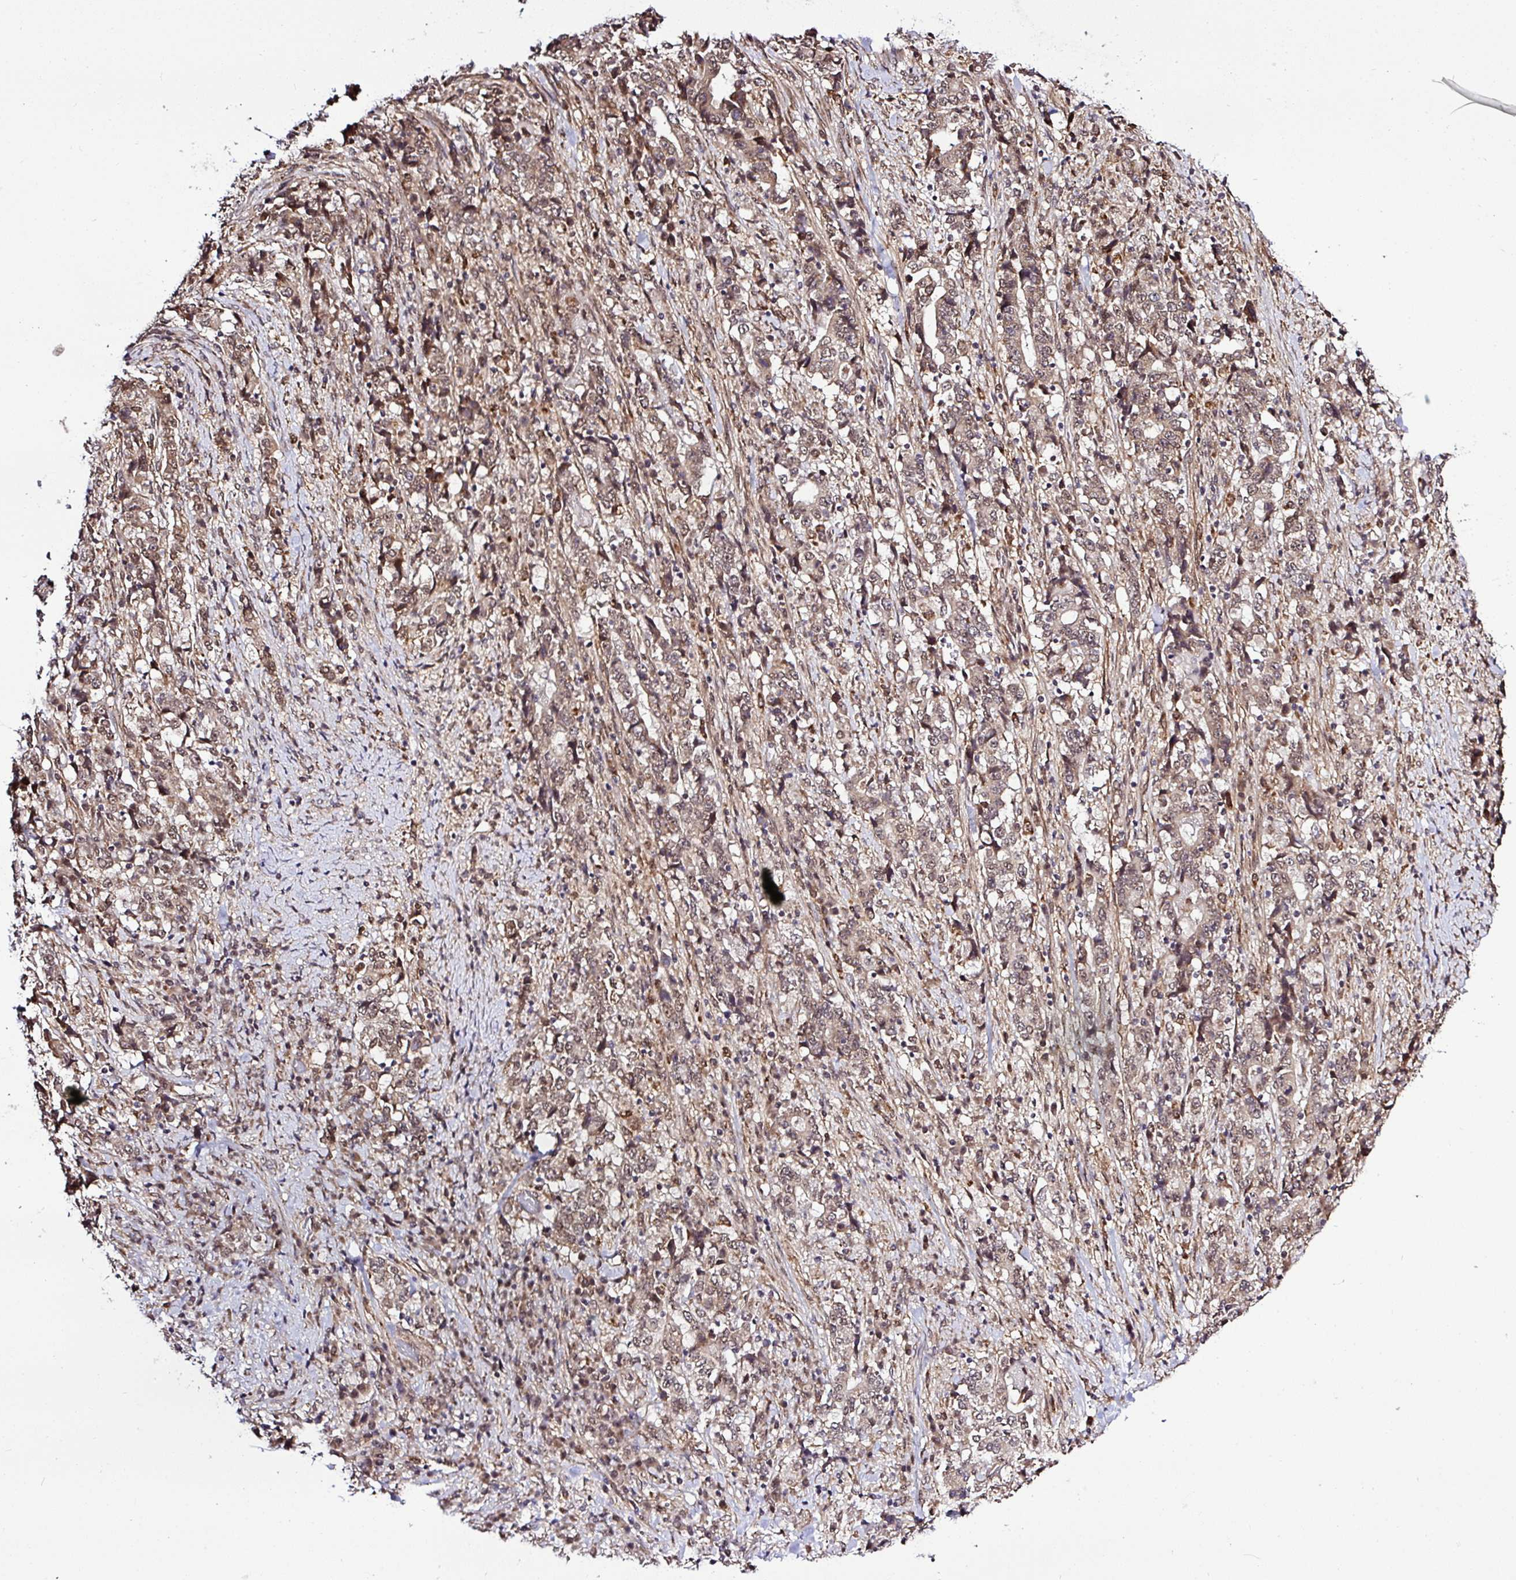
{"staining": {"intensity": "moderate", "quantity": ">75%", "location": "cytoplasmic/membranous,nuclear"}, "tissue": "stomach cancer", "cell_type": "Tumor cells", "image_type": "cancer", "snomed": [{"axis": "morphology", "description": "Normal tissue, NOS"}, {"axis": "morphology", "description": "Adenocarcinoma, NOS"}, {"axis": "topography", "description": "Stomach, upper"}, {"axis": "topography", "description": "Stomach"}], "caption": "High-magnification brightfield microscopy of adenocarcinoma (stomach) stained with DAB (3,3'-diaminobenzidine) (brown) and counterstained with hematoxylin (blue). tumor cells exhibit moderate cytoplasmic/membranous and nuclear positivity is seen in approximately>75% of cells. (DAB IHC, brown staining for protein, blue staining for nuclei).", "gene": "FAM153A", "patient": {"sex": "male", "age": 59}}